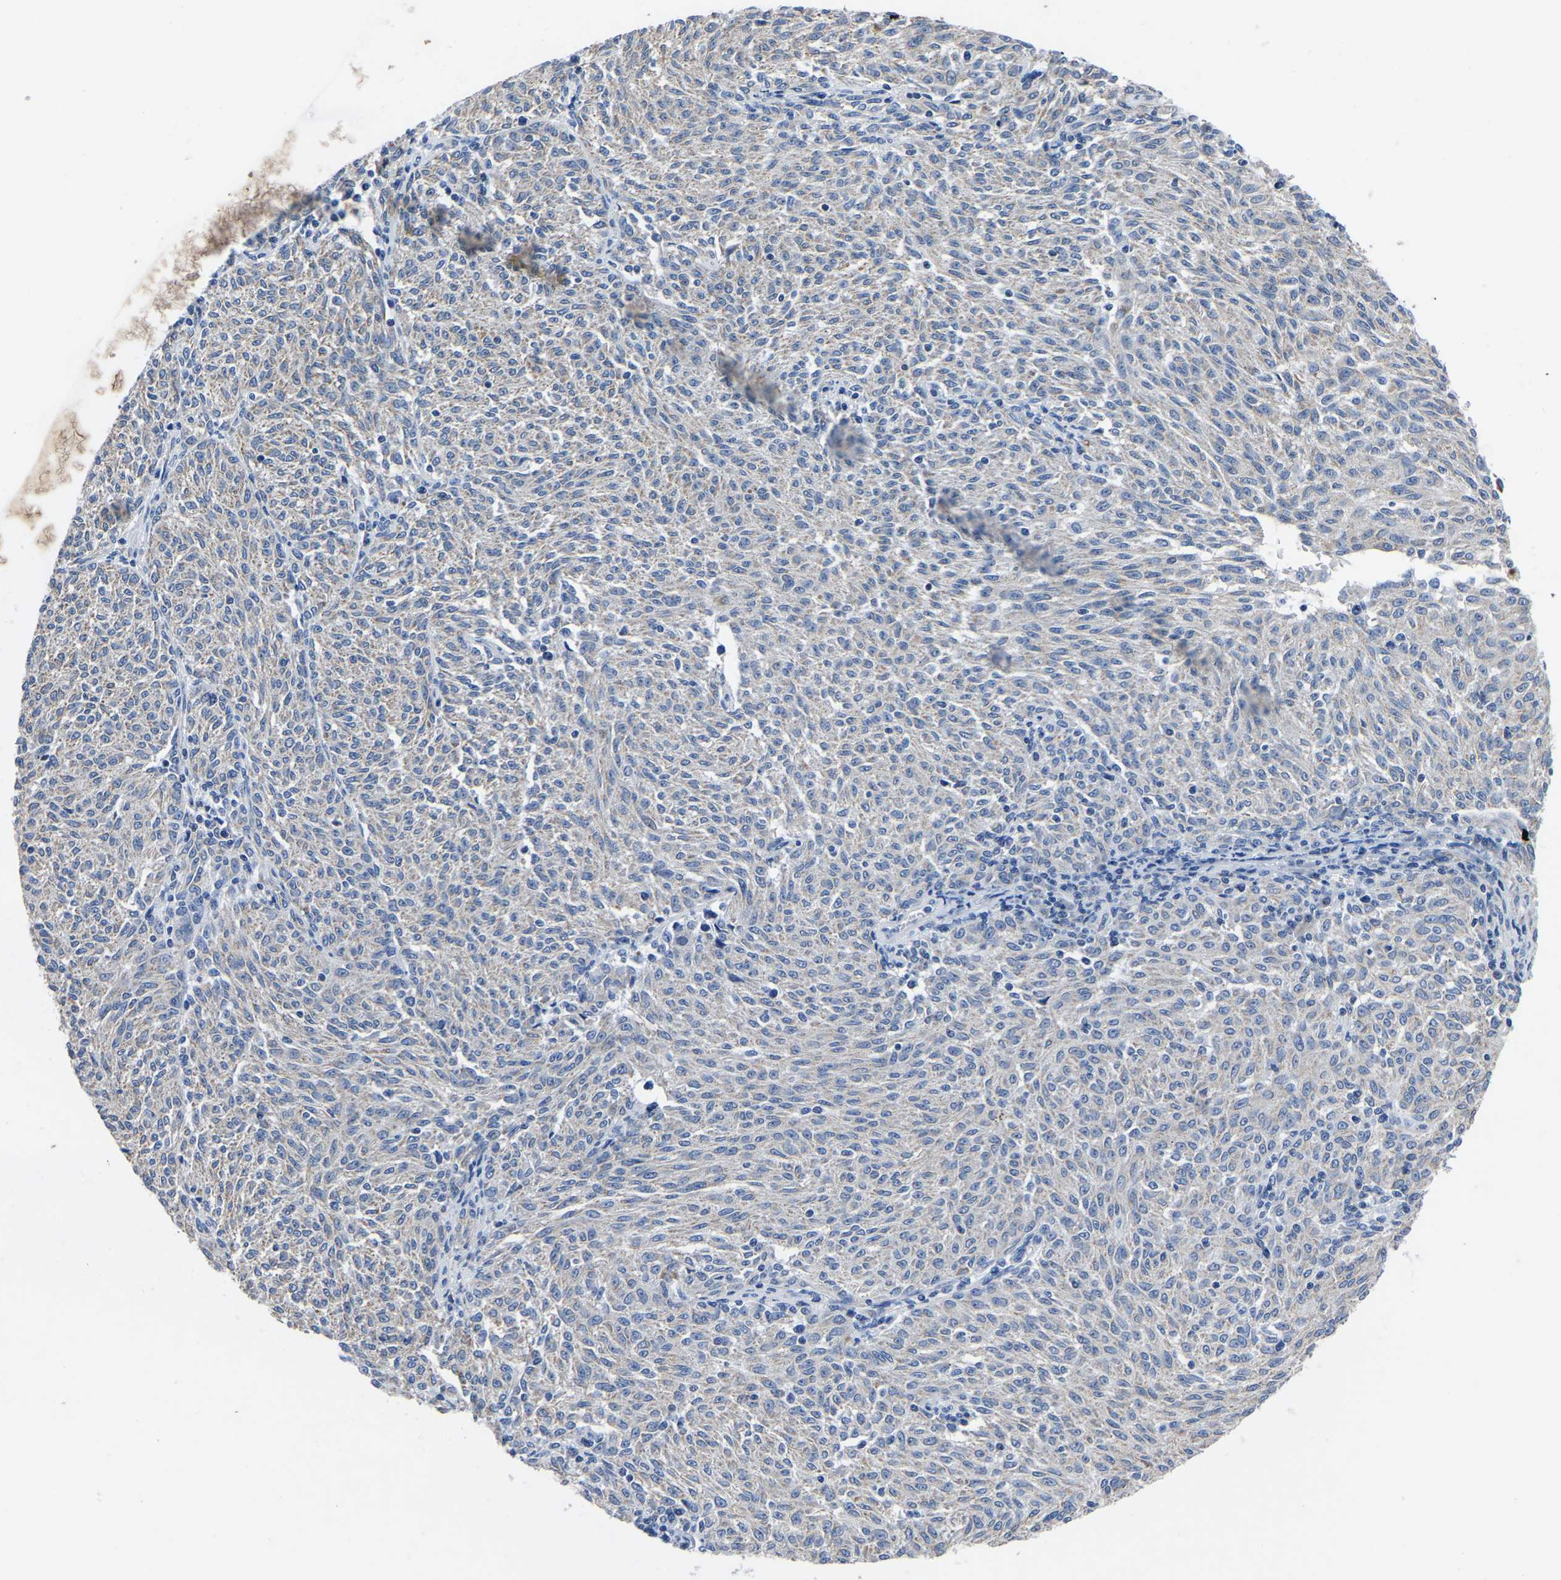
{"staining": {"intensity": "negative", "quantity": "none", "location": "none"}, "tissue": "melanoma", "cell_type": "Tumor cells", "image_type": "cancer", "snomed": [{"axis": "morphology", "description": "Malignant melanoma, NOS"}, {"axis": "topography", "description": "Skin"}], "caption": "Micrograph shows no protein positivity in tumor cells of malignant melanoma tissue.", "gene": "FGD5", "patient": {"sex": "female", "age": 72}}